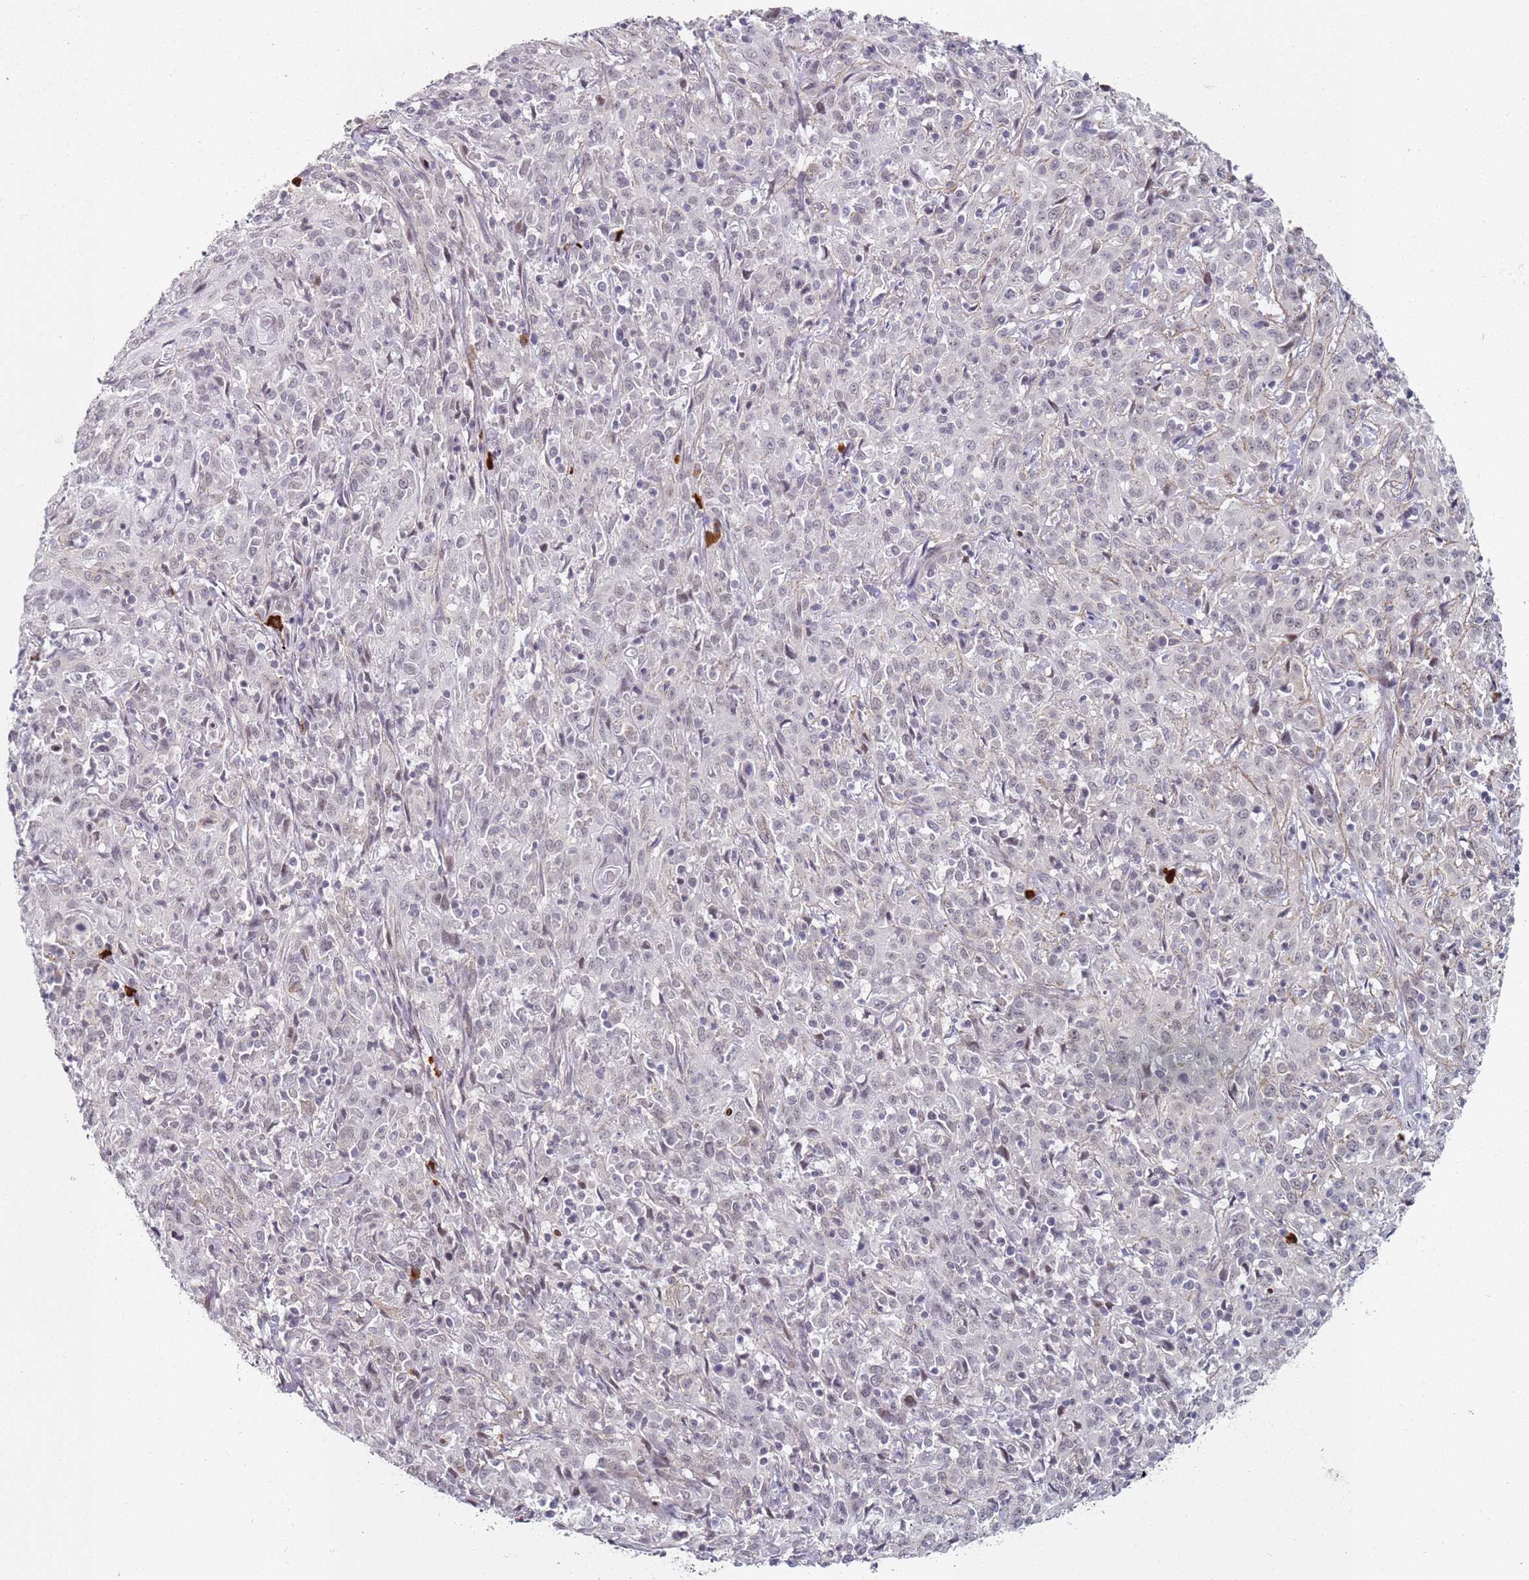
{"staining": {"intensity": "weak", "quantity": "<25%", "location": "nuclear"}, "tissue": "cervical cancer", "cell_type": "Tumor cells", "image_type": "cancer", "snomed": [{"axis": "morphology", "description": "Squamous cell carcinoma, NOS"}, {"axis": "topography", "description": "Cervix"}], "caption": "Immunohistochemistry (IHC) photomicrograph of cervical squamous cell carcinoma stained for a protein (brown), which shows no expression in tumor cells.", "gene": "ATF6B", "patient": {"sex": "female", "age": 57}}